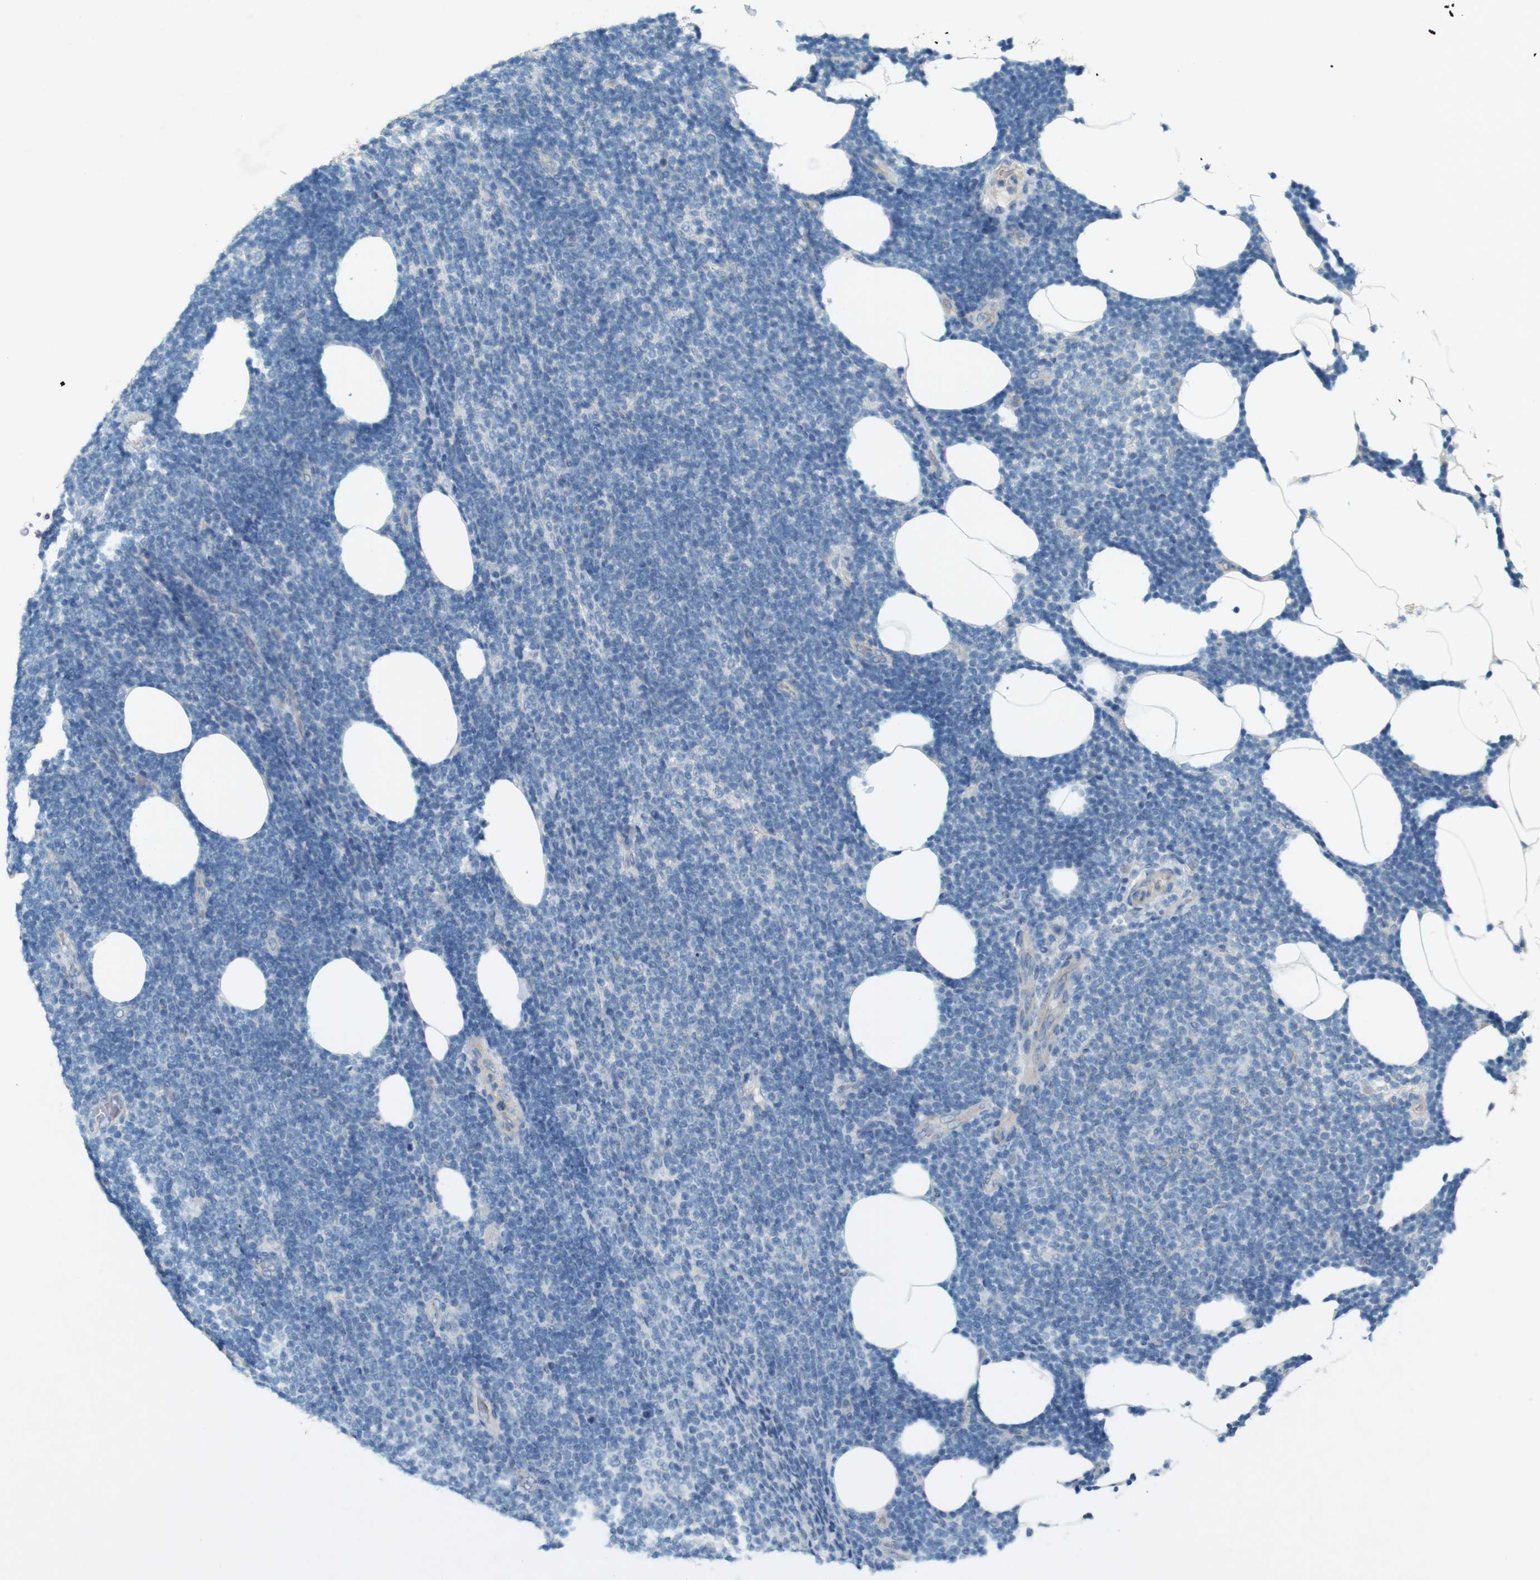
{"staining": {"intensity": "negative", "quantity": "none", "location": "none"}, "tissue": "lymphoma", "cell_type": "Tumor cells", "image_type": "cancer", "snomed": [{"axis": "morphology", "description": "Malignant lymphoma, non-Hodgkin's type, Low grade"}, {"axis": "topography", "description": "Lymph node"}], "caption": "A photomicrograph of human low-grade malignant lymphoma, non-Hodgkin's type is negative for staining in tumor cells.", "gene": "PVR", "patient": {"sex": "male", "age": 66}}